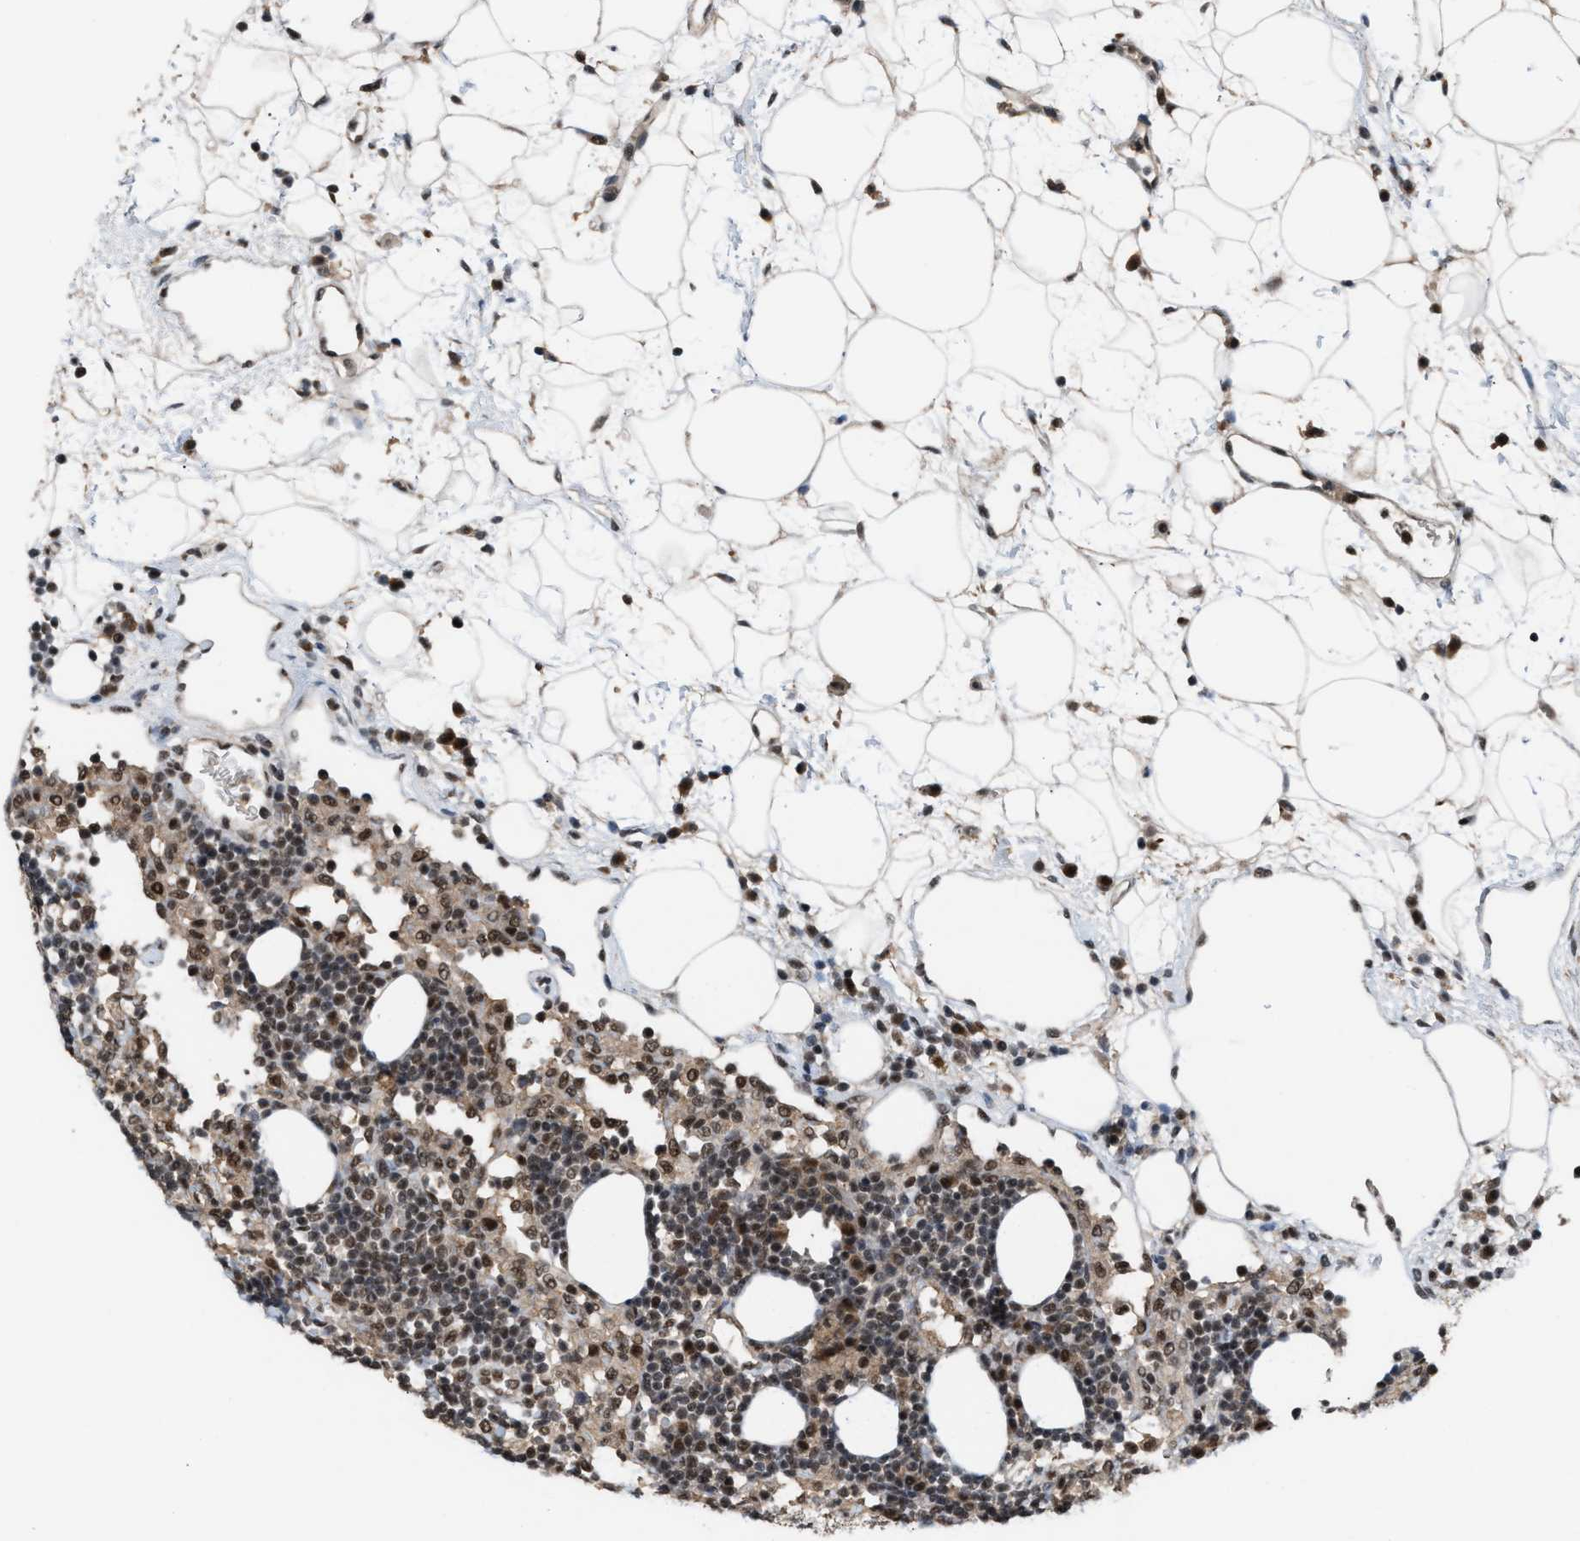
{"staining": {"intensity": "strong", "quantity": ">75%", "location": "nuclear"}, "tissue": "lymph node", "cell_type": "Germinal center cells", "image_type": "normal", "snomed": [{"axis": "morphology", "description": "Normal tissue, NOS"}, {"axis": "morphology", "description": "Carcinoid, malignant, NOS"}, {"axis": "topography", "description": "Lymph node"}], "caption": "A high-resolution micrograph shows immunohistochemistry (IHC) staining of normal lymph node, which displays strong nuclear staining in approximately >75% of germinal center cells.", "gene": "PRPF4", "patient": {"sex": "male", "age": 47}}